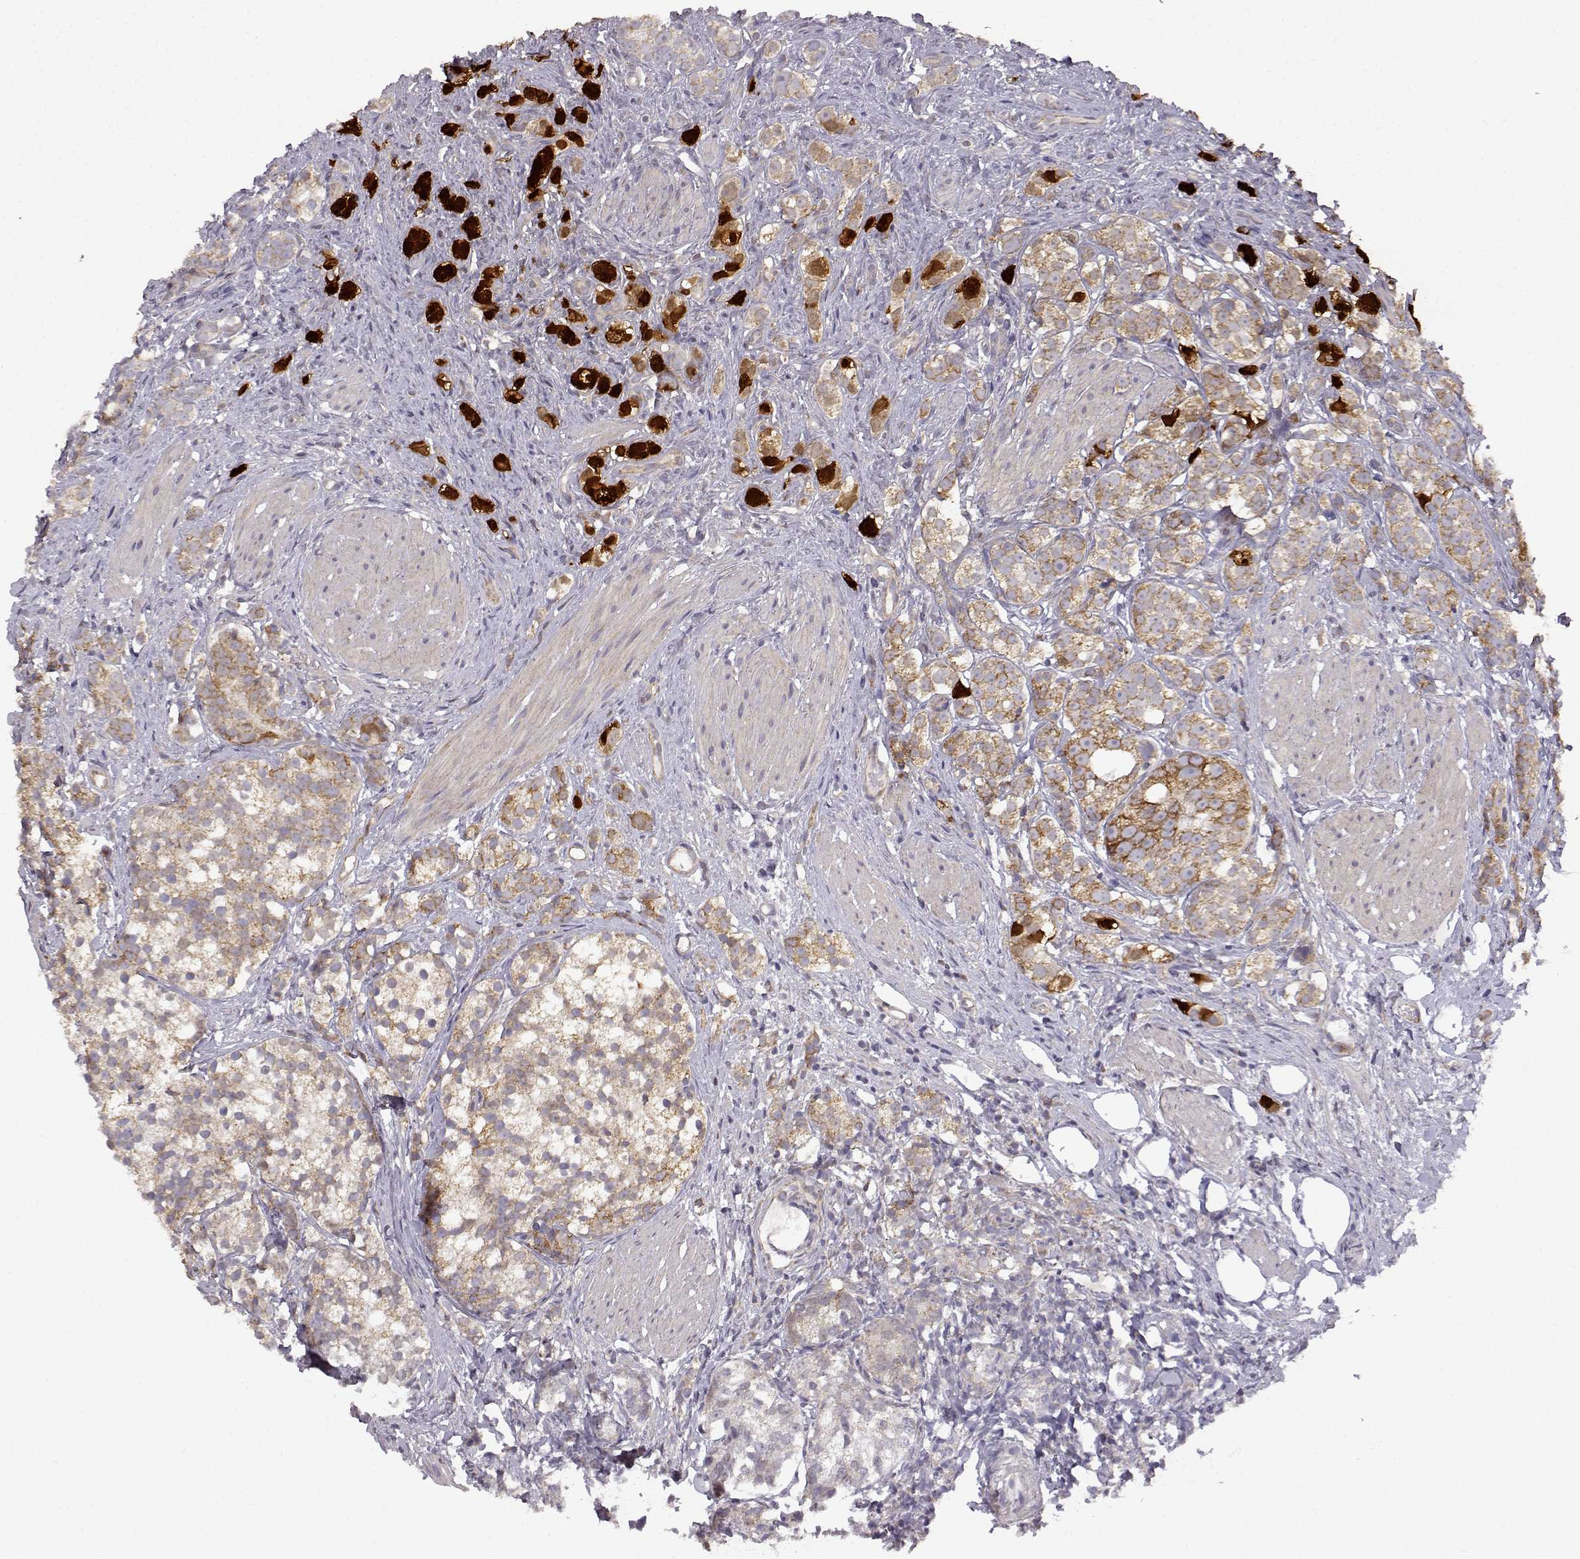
{"staining": {"intensity": "moderate", "quantity": "25%-75%", "location": "cytoplasmic/membranous"}, "tissue": "prostate cancer", "cell_type": "Tumor cells", "image_type": "cancer", "snomed": [{"axis": "morphology", "description": "Adenocarcinoma, High grade"}, {"axis": "topography", "description": "Prostate"}], "caption": "Immunohistochemical staining of prostate cancer displays medium levels of moderate cytoplasmic/membranous protein positivity in approximately 25%-75% of tumor cells.", "gene": "DDC", "patient": {"sex": "male", "age": 53}}